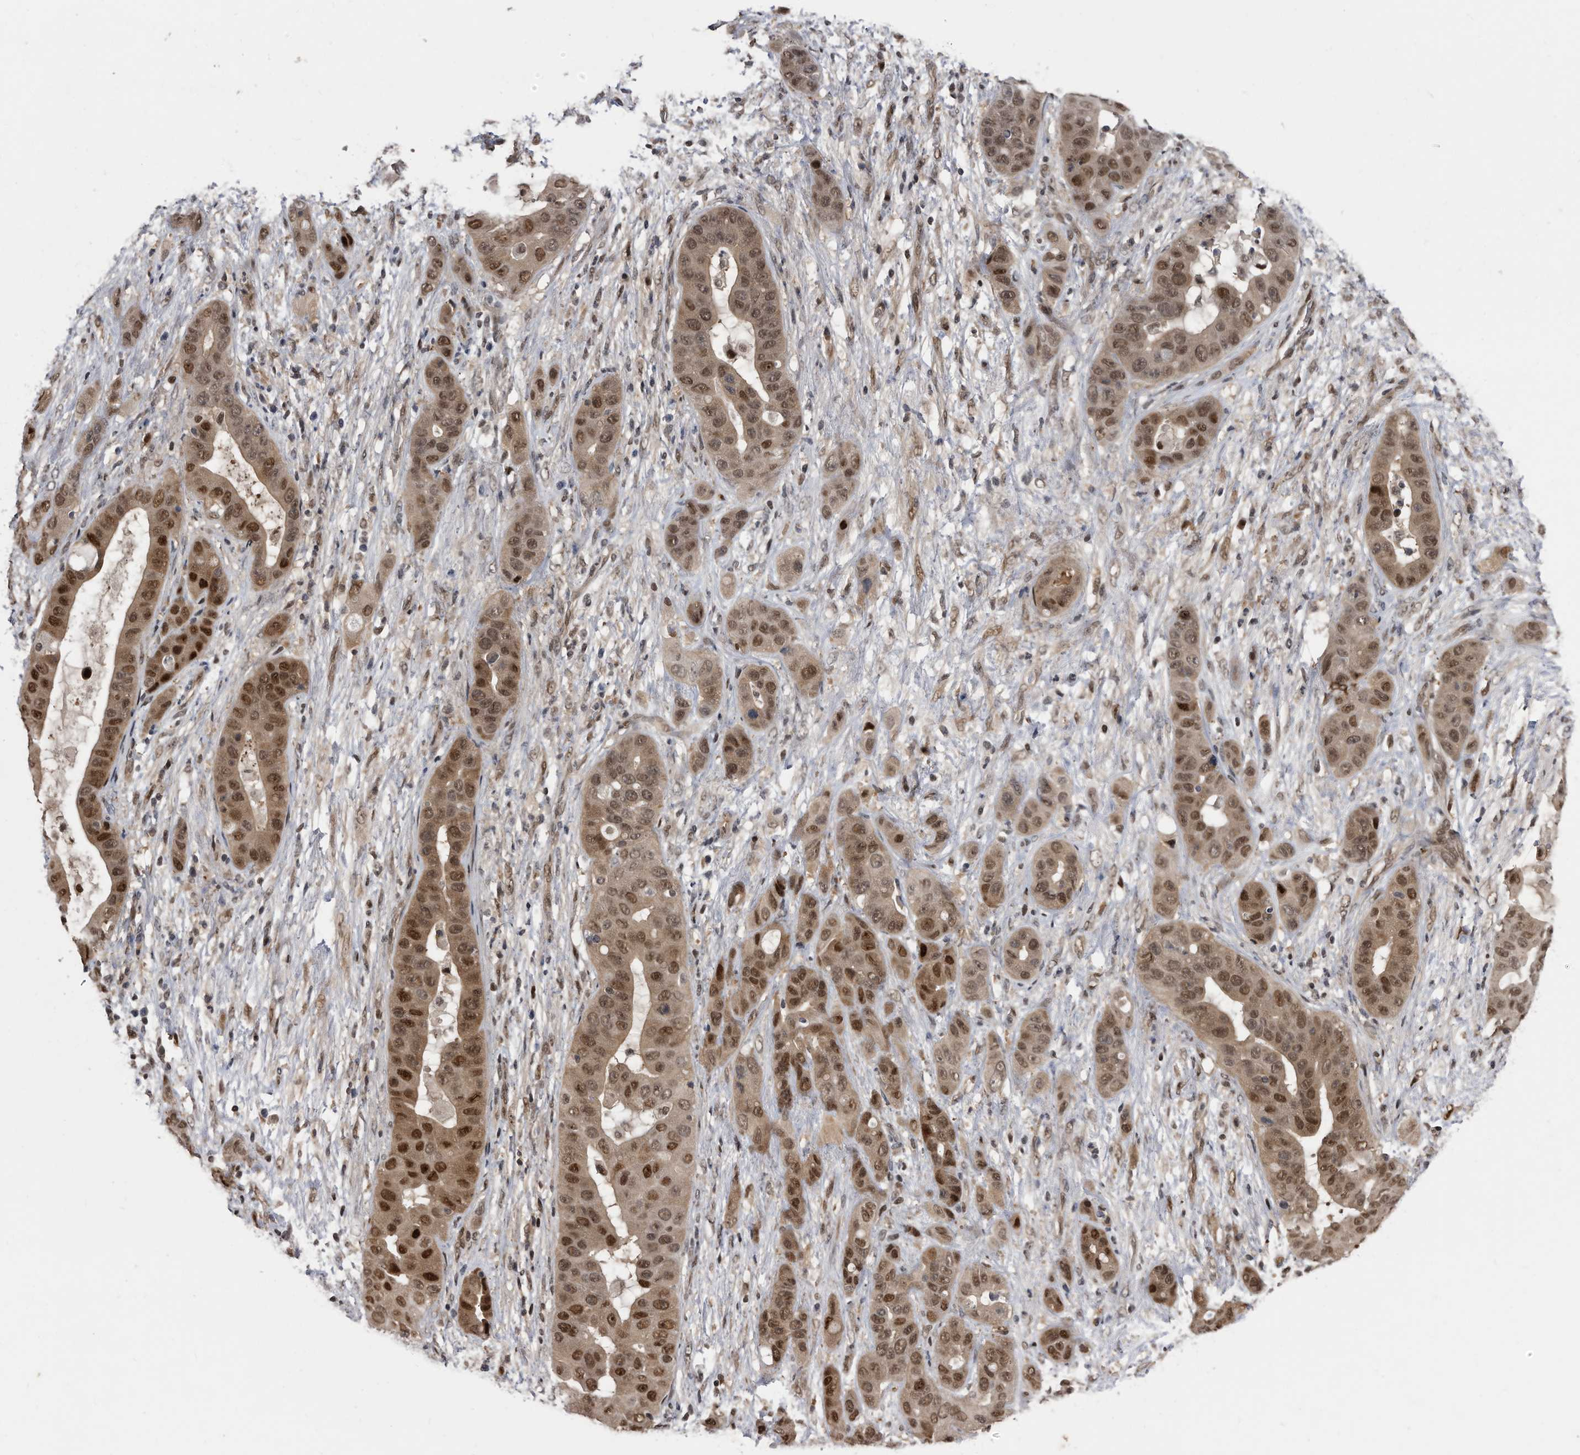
{"staining": {"intensity": "strong", "quantity": ">75%", "location": "cytoplasmic/membranous,nuclear"}, "tissue": "liver cancer", "cell_type": "Tumor cells", "image_type": "cancer", "snomed": [{"axis": "morphology", "description": "Cholangiocarcinoma"}, {"axis": "topography", "description": "Liver"}], "caption": "Human liver cancer (cholangiocarcinoma) stained with a brown dye exhibits strong cytoplasmic/membranous and nuclear positive positivity in approximately >75% of tumor cells.", "gene": "RAD23B", "patient": {"sex": "female", "age": 52}}